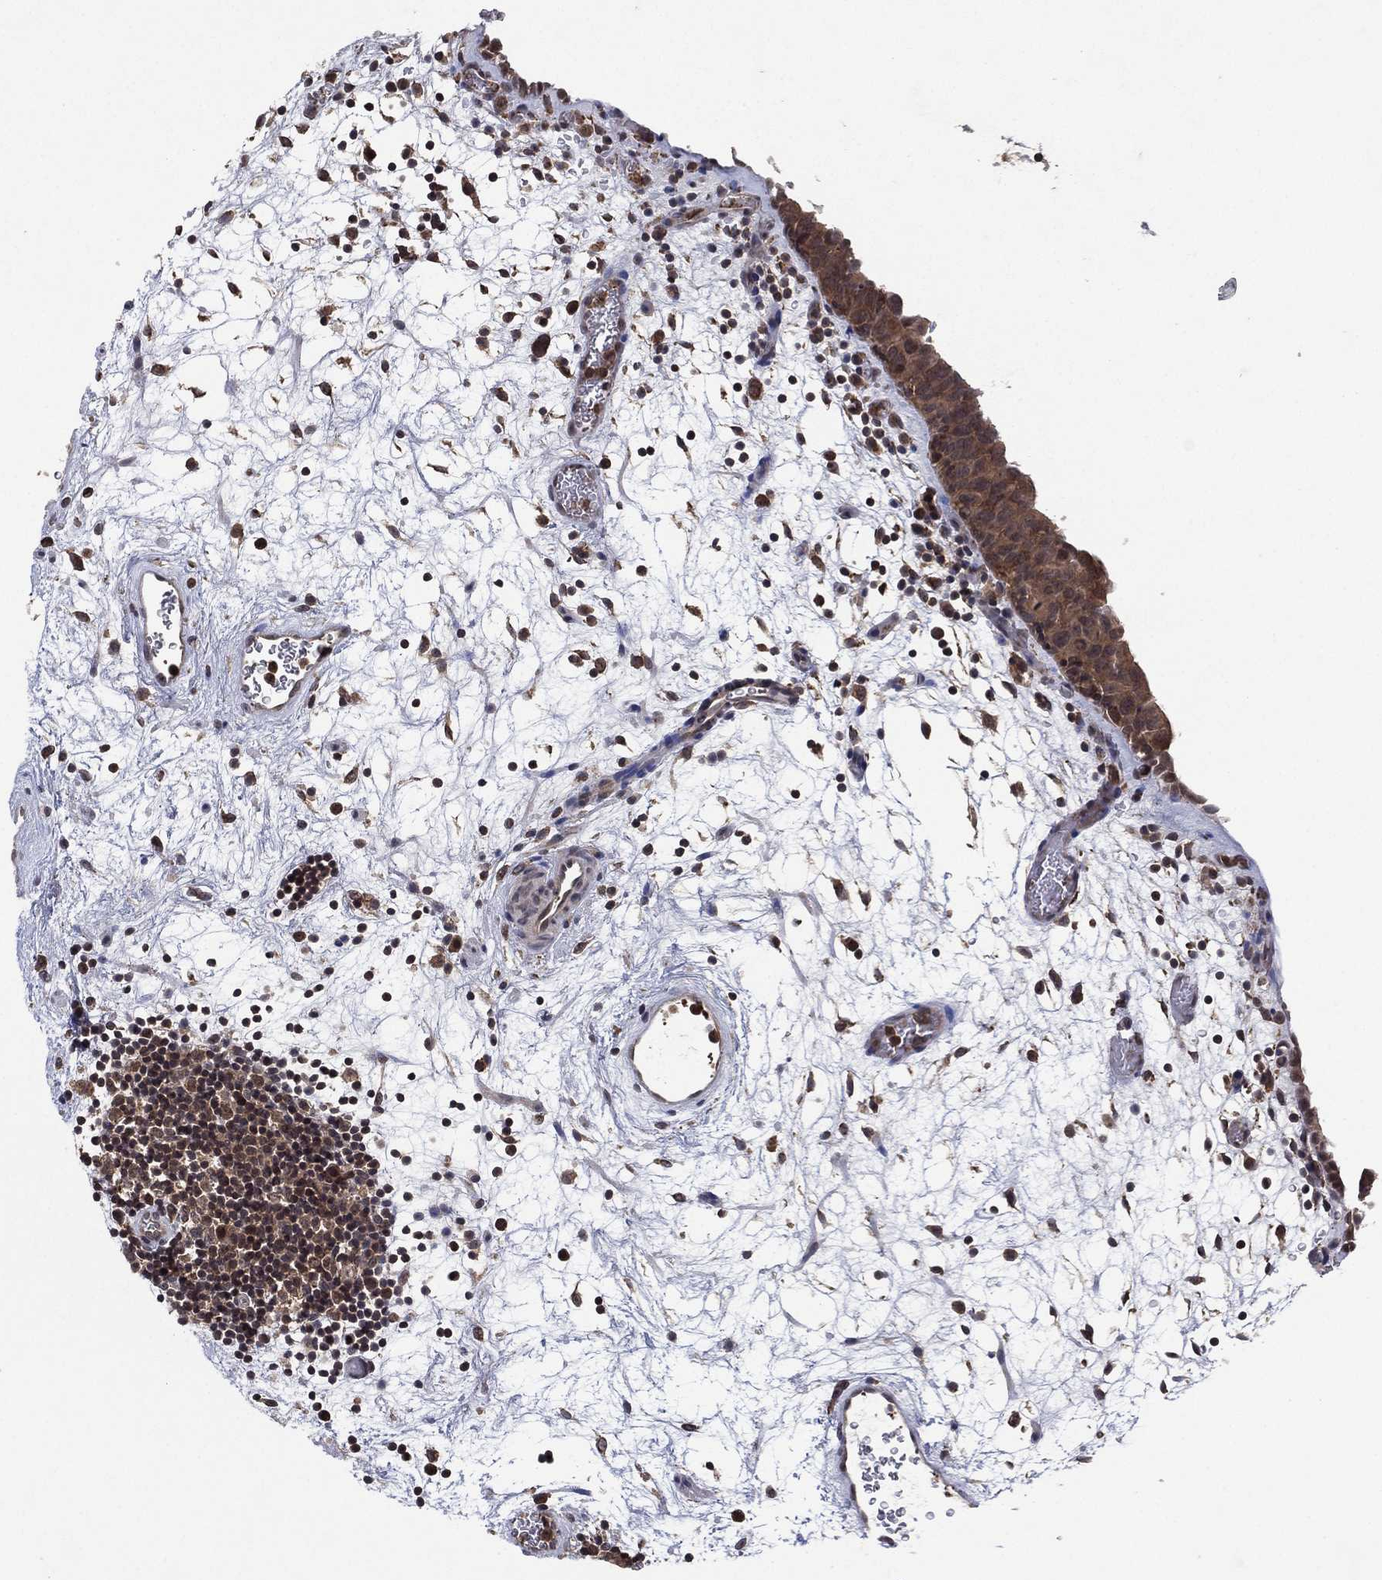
{"staining": {"intensity": "weak", "quantity": "25%-75%", "location": "cytoplasmic/membranous"}, "tissue": "urinary bladder", "cell_type": "Urothelial cells", "image_type": "normal", "snomed": [{"axis": "morphology", "description": "Normal tissue, NOS"}, {"axis": "topography", "description": "Urinary bladder"}], "caption": "The photomicrograph demonstrates immunohistochemical staining of unremarkable urinary bladder. There is weak cytoplasmic/membranous staining is identified in about 25%-75% of urothelial cells. (brown staining indicates protein expression, while blue staining denotes nuclei).", "gene": "ATG4B", "patient": {"sex": "male", "age": 37}}